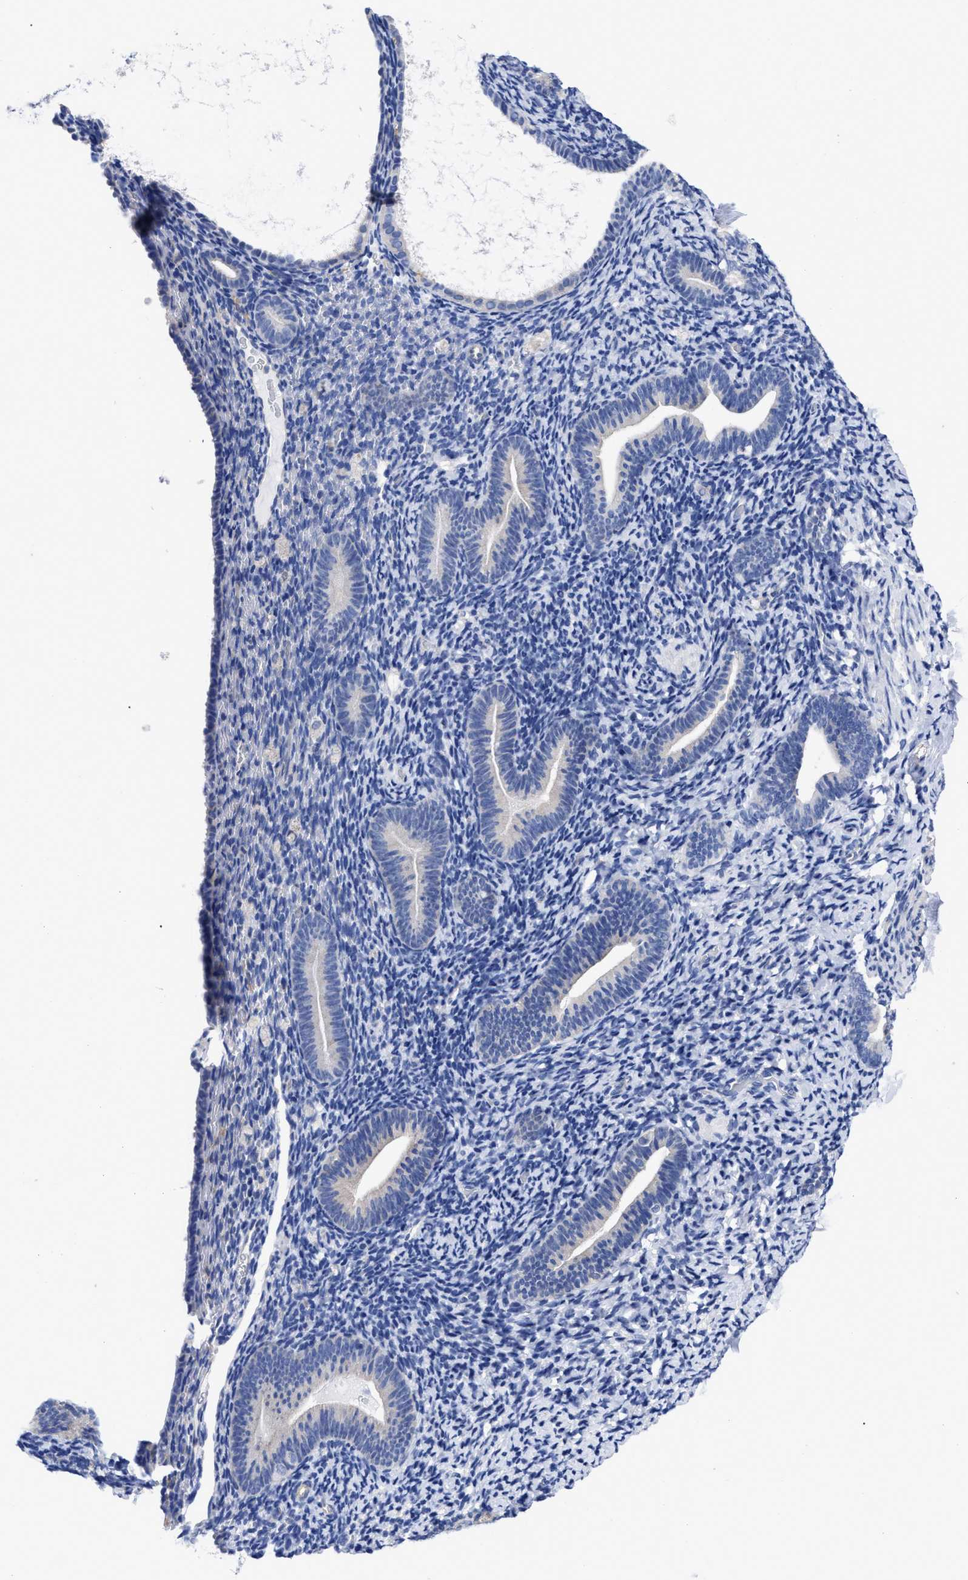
{"staining": {"intensity": "negative", "quantity": "none", "location": "none"}, "tissue": "endometrium", "cell_type": "Cells in endometrial stroma", "image_type": "normal", "snomed": [{"axis": "morphology", "description": "Normal tissue, NOS"}, {"axis": "topography", "description": "Endometrium"}], "caption": "IHC micrograph of benign human endometrium stained for a protein (brown), which displays no staining in cells in endometrial stroma.", "gene": "IRAG2", "patient": {"sex": "female", "age": 51}}